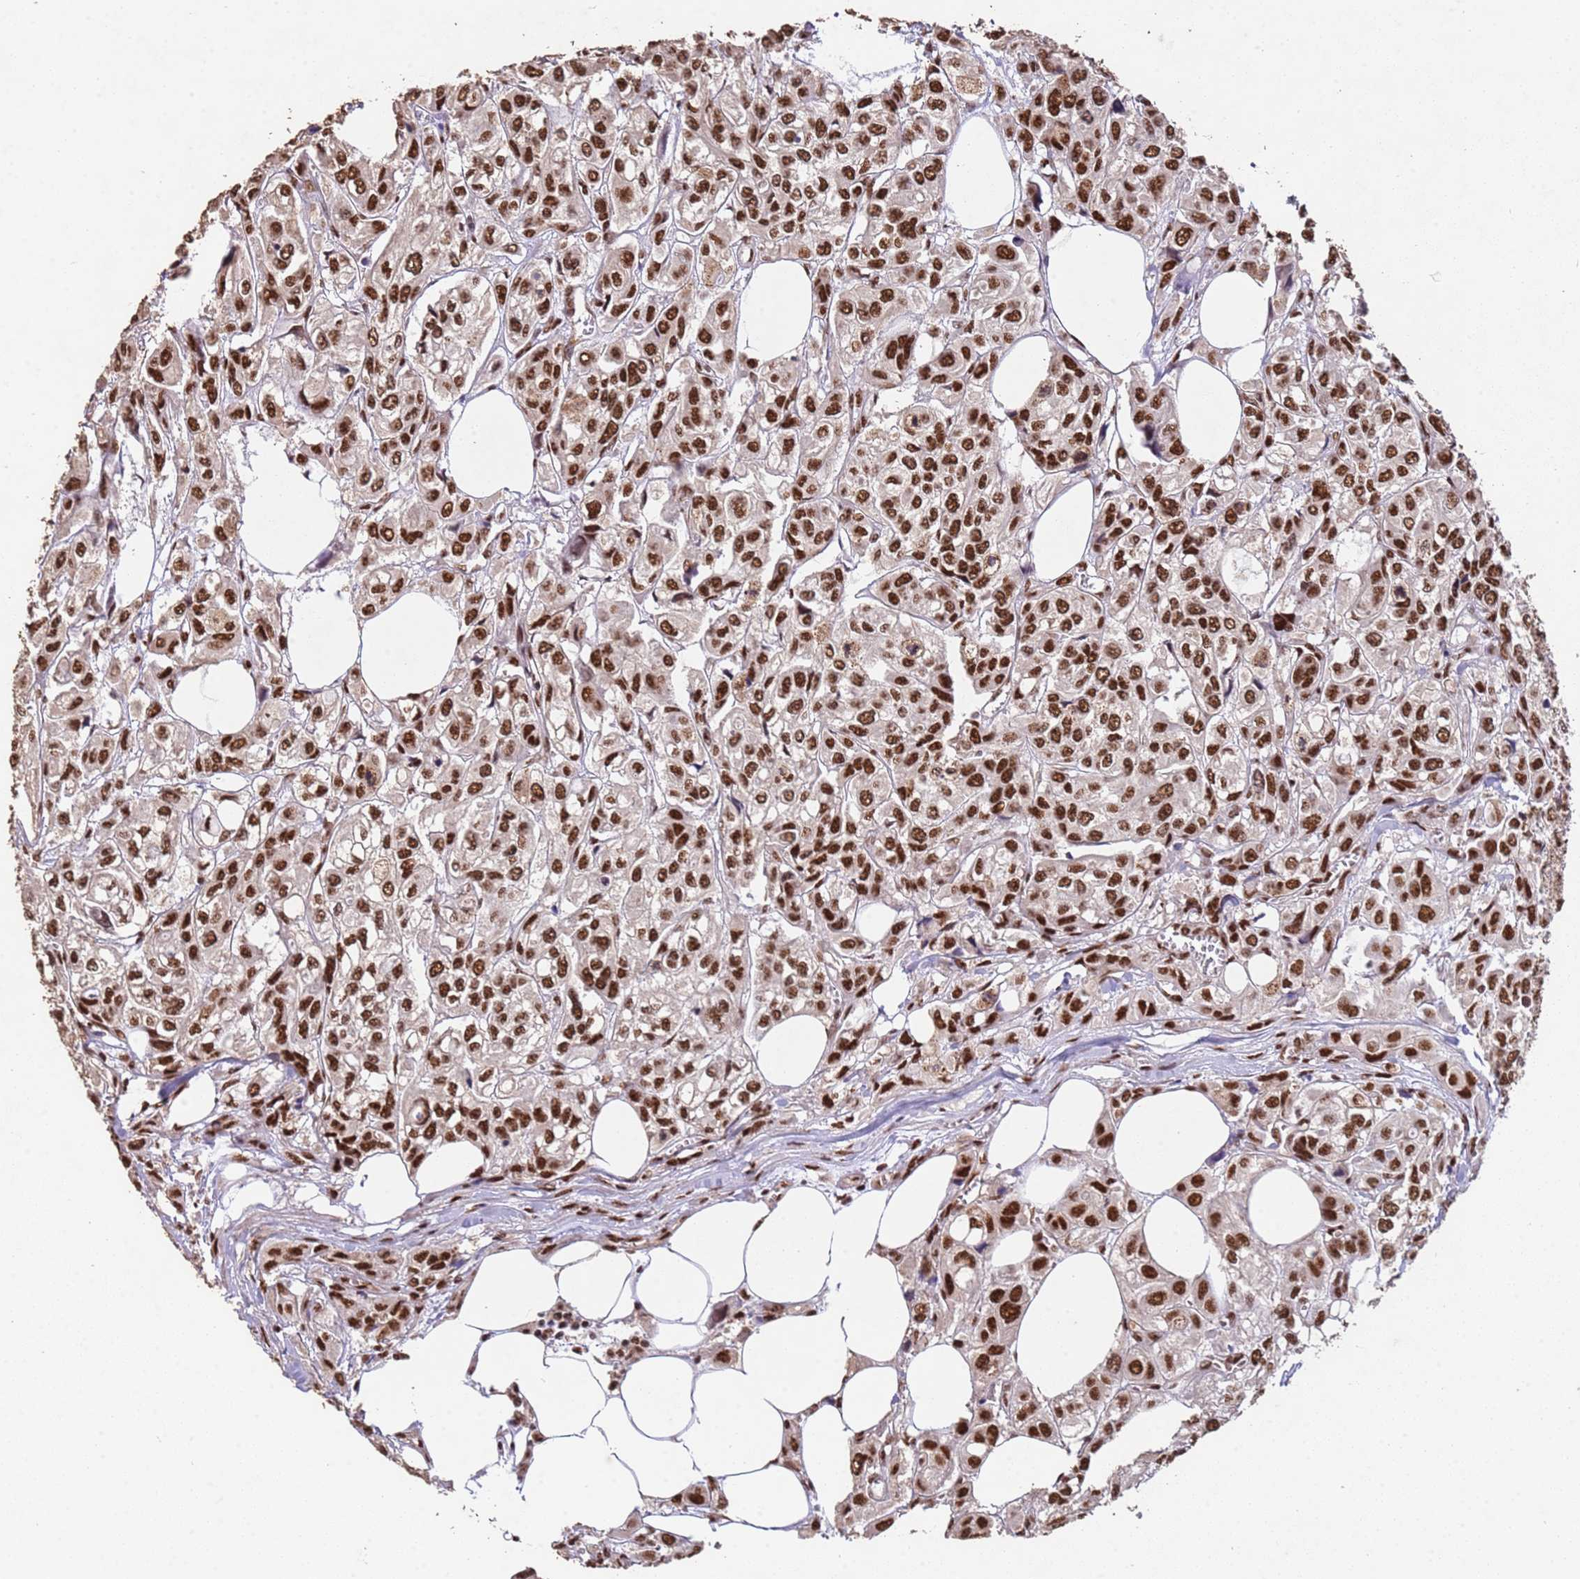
{"staining": {"intensity": "strong", "quantity": ">75%", "location": "nuclear"}, "tissue": "urothelial cancer", "cell_type": "Tumor cells", "image_type": "cancer", "snomed": [{"axis": "morphology", "description": "Urothelial carcinoma, High grade"}, {"axis": "topography", "description": "Urinary bladder"}], "caption": "Brown immunohistochemical staining in urothelial carcinoma (high-grade) demonstrates strong nuclear expression in approximately >75% of tumor cells. (brown staining indicates protein expression, while blue staining denotes nuclei).", "gene": "ESF1", "patient": {"sex": "male", "age": 67}}